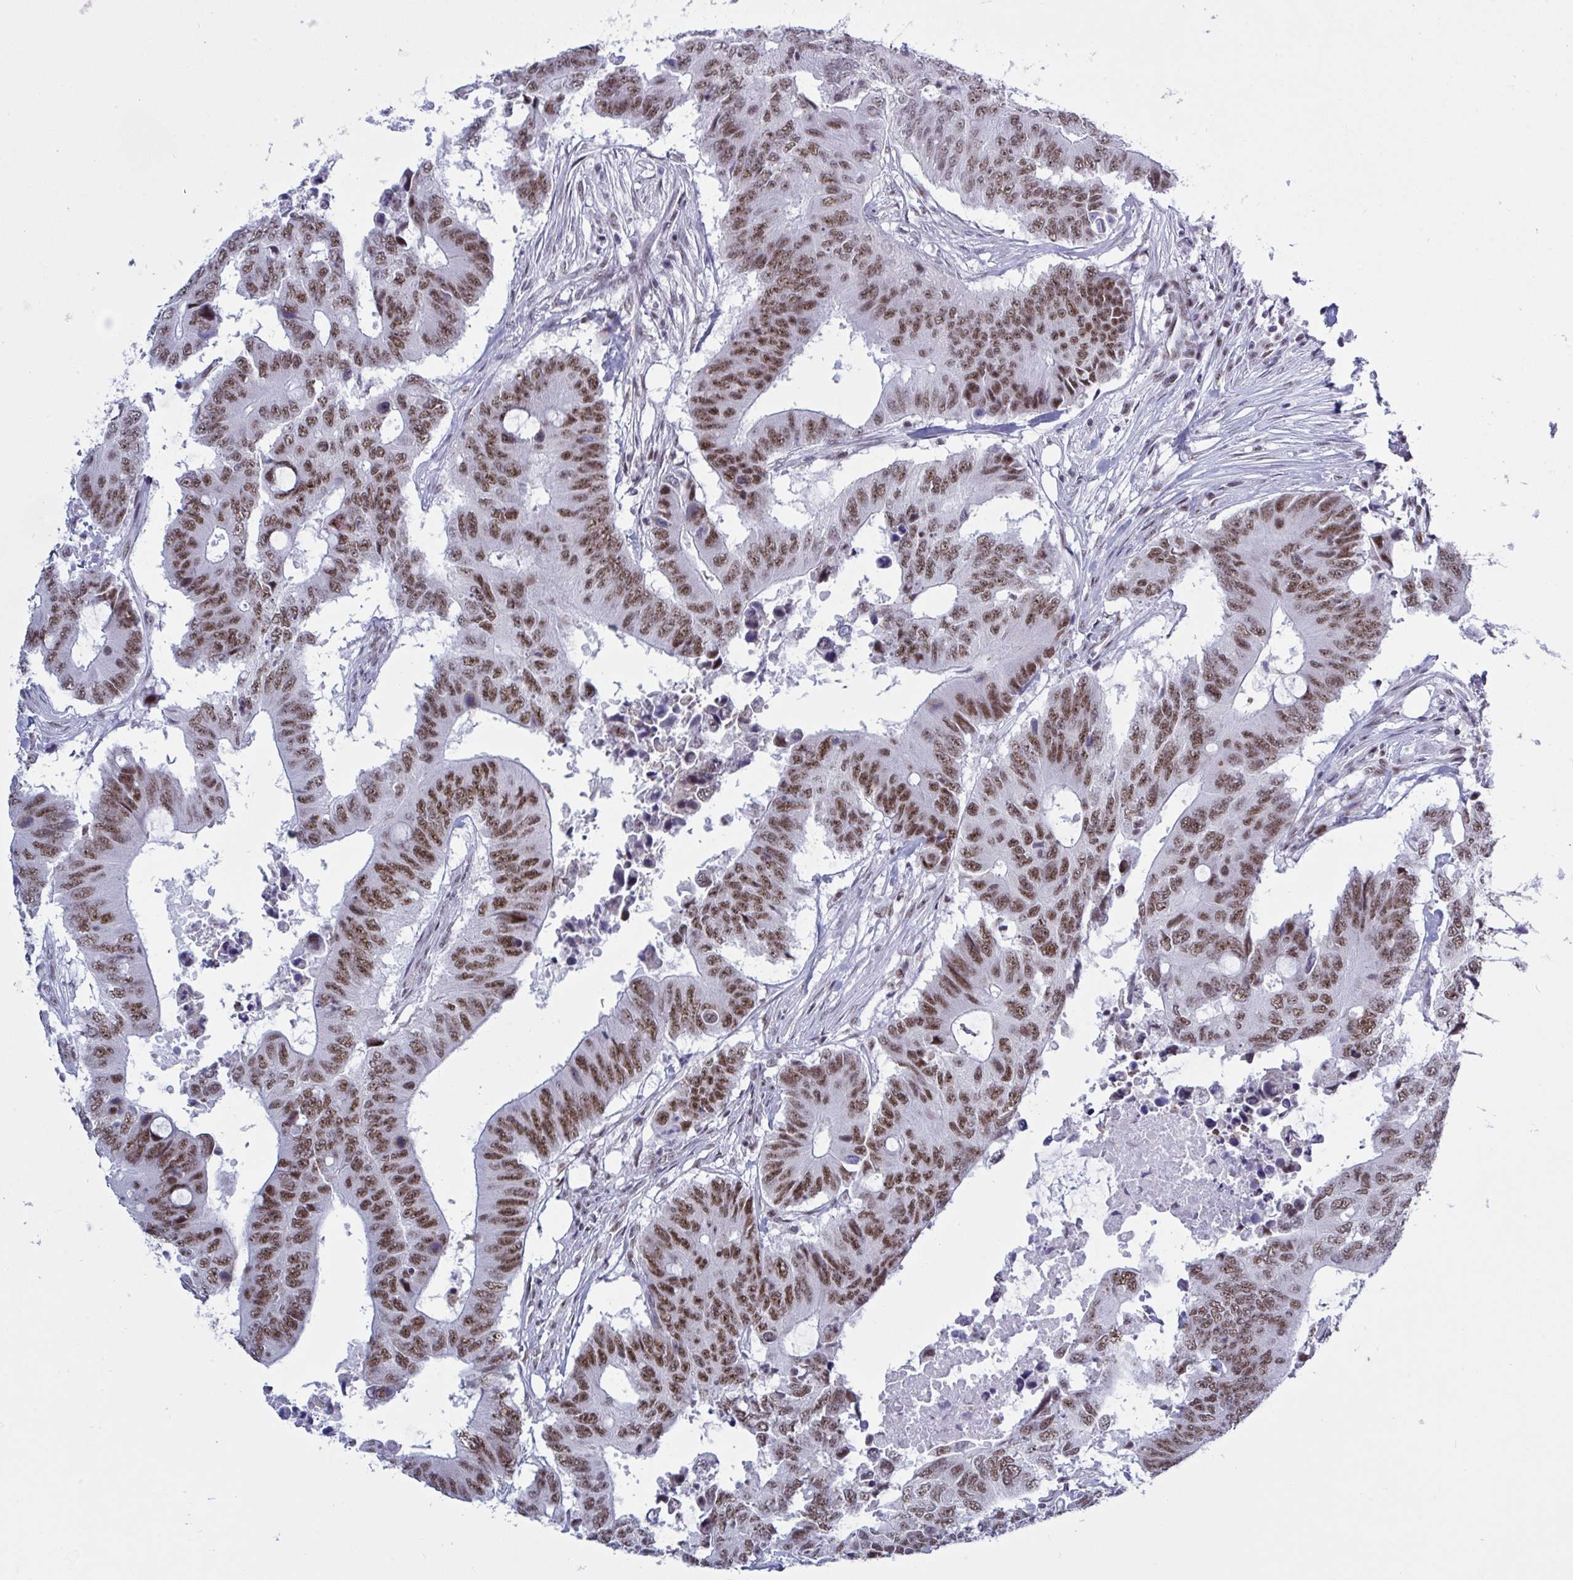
{"staining": {"intensity": "moderate", "quantity": ">75%", "location": "nuclear"}, "tissue": "colorectal cancer", "cell_type": "Tumor cells", "image_type": "cancer", "snomed": [{"axis": "morphology", "description": "Adenocarcinoma, NOS"}, {"axis": "topography", "description": "Colon"}], "caption": "Adenocarcinoma (colorectal) stained with a protein marker displays moderate staining in tumor cells.", "gene": "PPP1R10", "patient": {"sex": "male", "age": 71}}